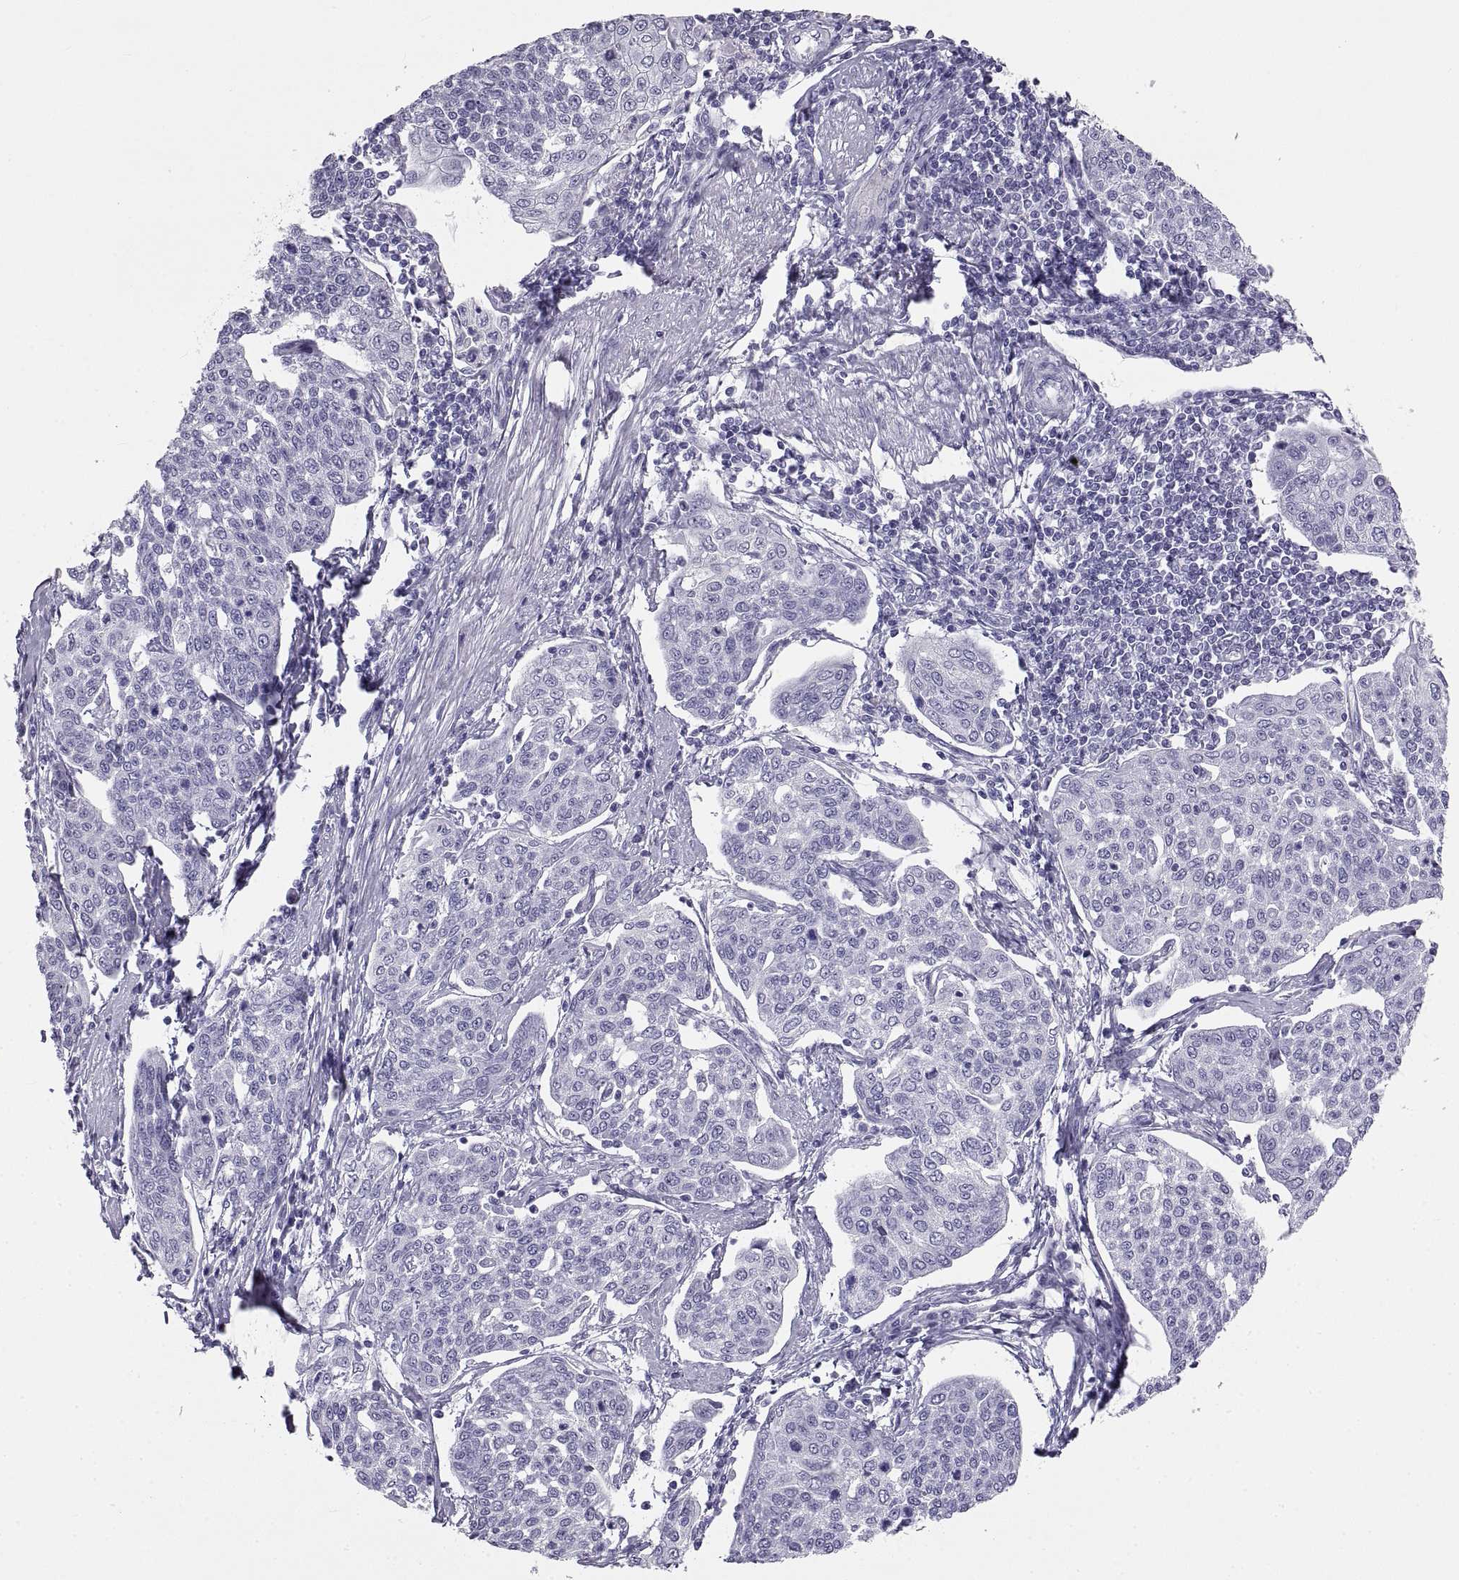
{"staining": {"intensity": "negative", "quantity": "none", "location": "none"}, "tissue": "cervical cancer", "cell_type": "Tumor cells", "image_type": "cancer", "snomed": [{"axis": "morphology", "description": "Squamous cell carcinoma, NOS"}, {"axis": "topography", "description": "Cervix"}], "caption": "Micrograph shows no protein expression in tumor cells of cervical cancer tissue.", "gene": "RLBP1", "patient": {"sex": "female", "age": 34}}